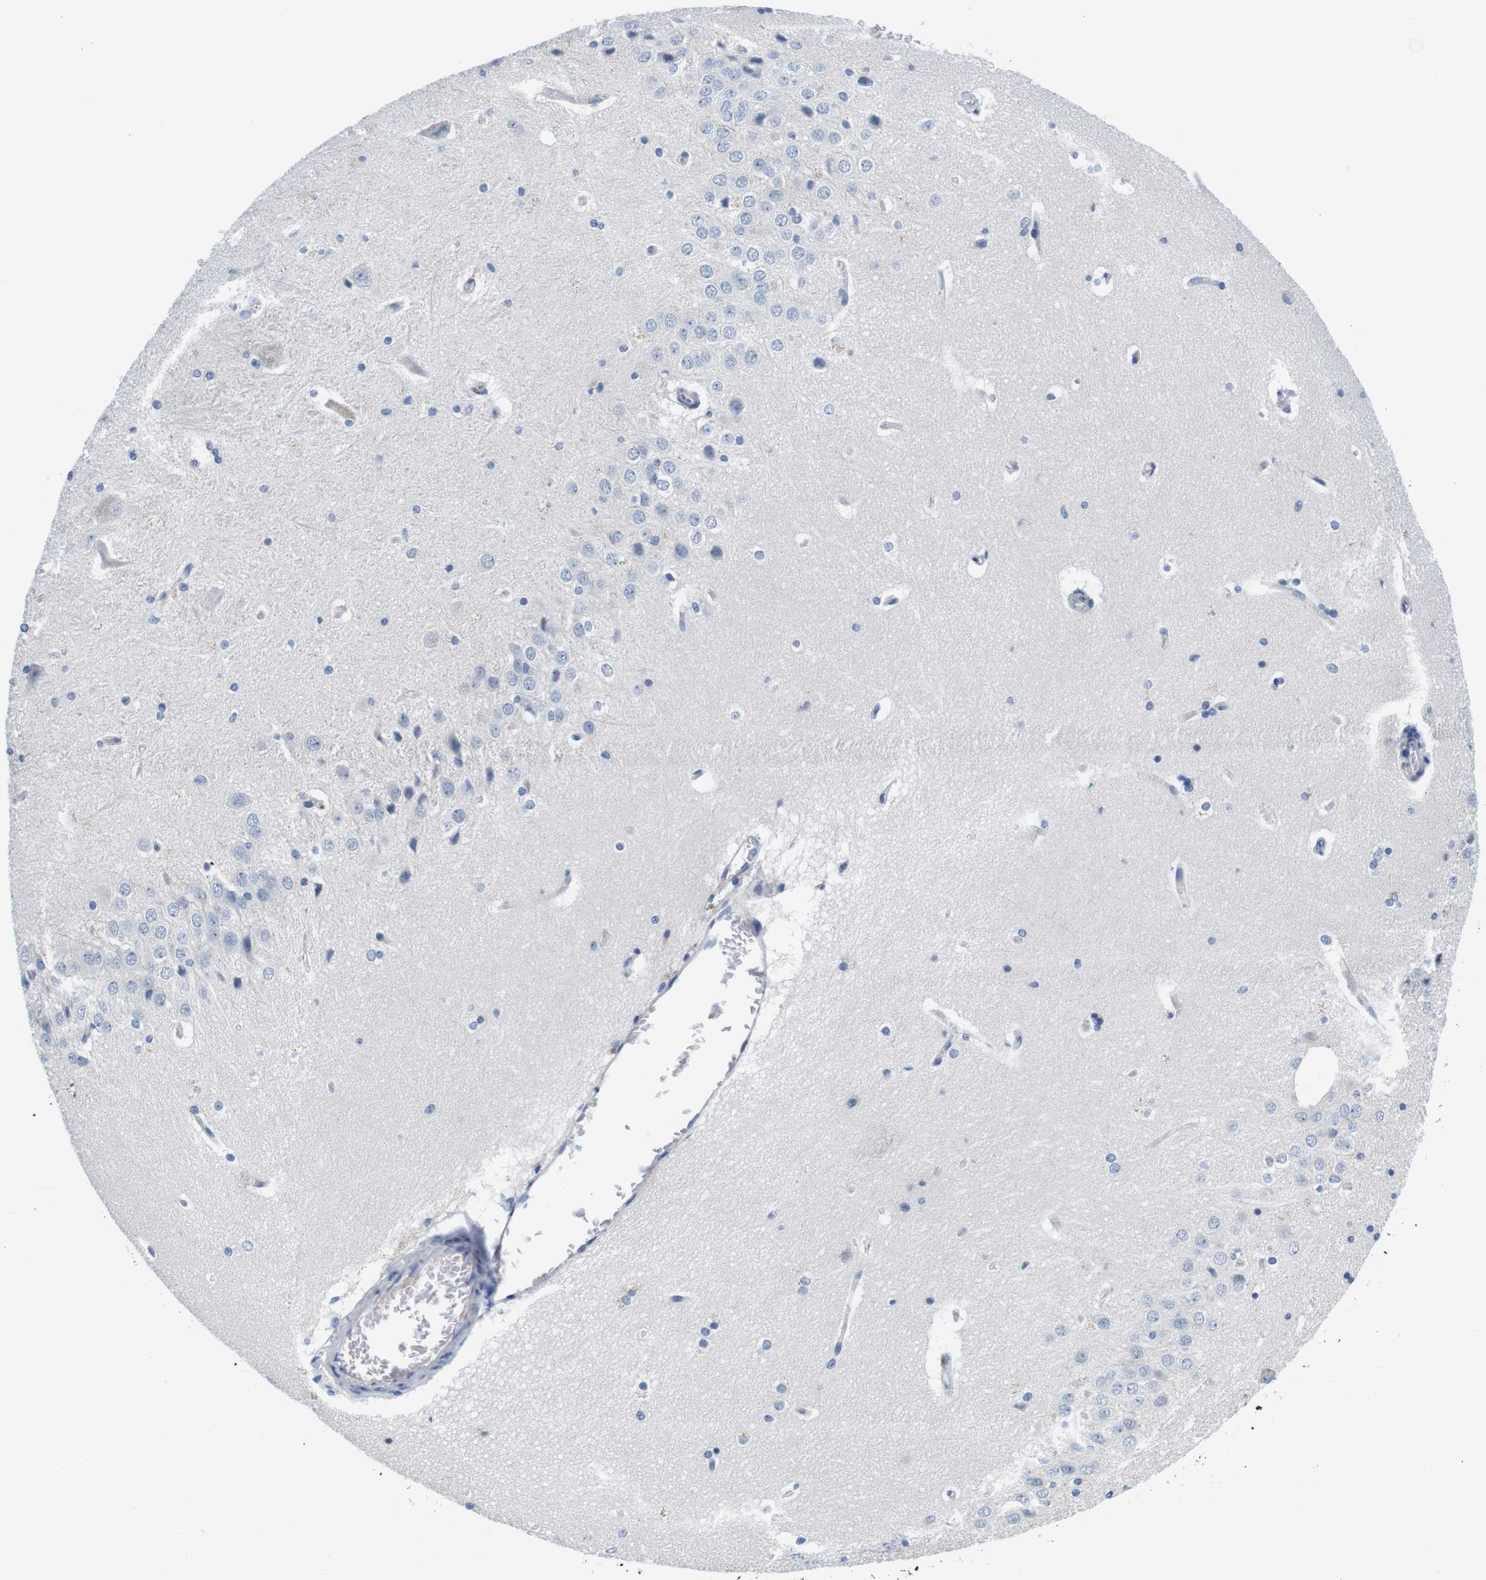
{"staining": {"intensity": "negative", "quantity": "none", "location": "none"}, "tissue": "hippocampus", "cell_type": "Glial cells", "image_type": "normal", "snomed": [{"axis": "morphology", "description": "Normal tissue, NOS"}, {"axis": "topography", "description": "Hippocampus"}], "caption": "Immunohistochemical staining of unremarkable hippocampus displays no significant positivity in glial cells. The staining was performed using DAB (3,3'-diaminobenzidine) to visualize the protein expression in brown, while the nuclei were stained in blue with hematoxylin (Magnification: 20x).", "gene": "SCRIB", "patient": {"sex": "female", "age": 19}}